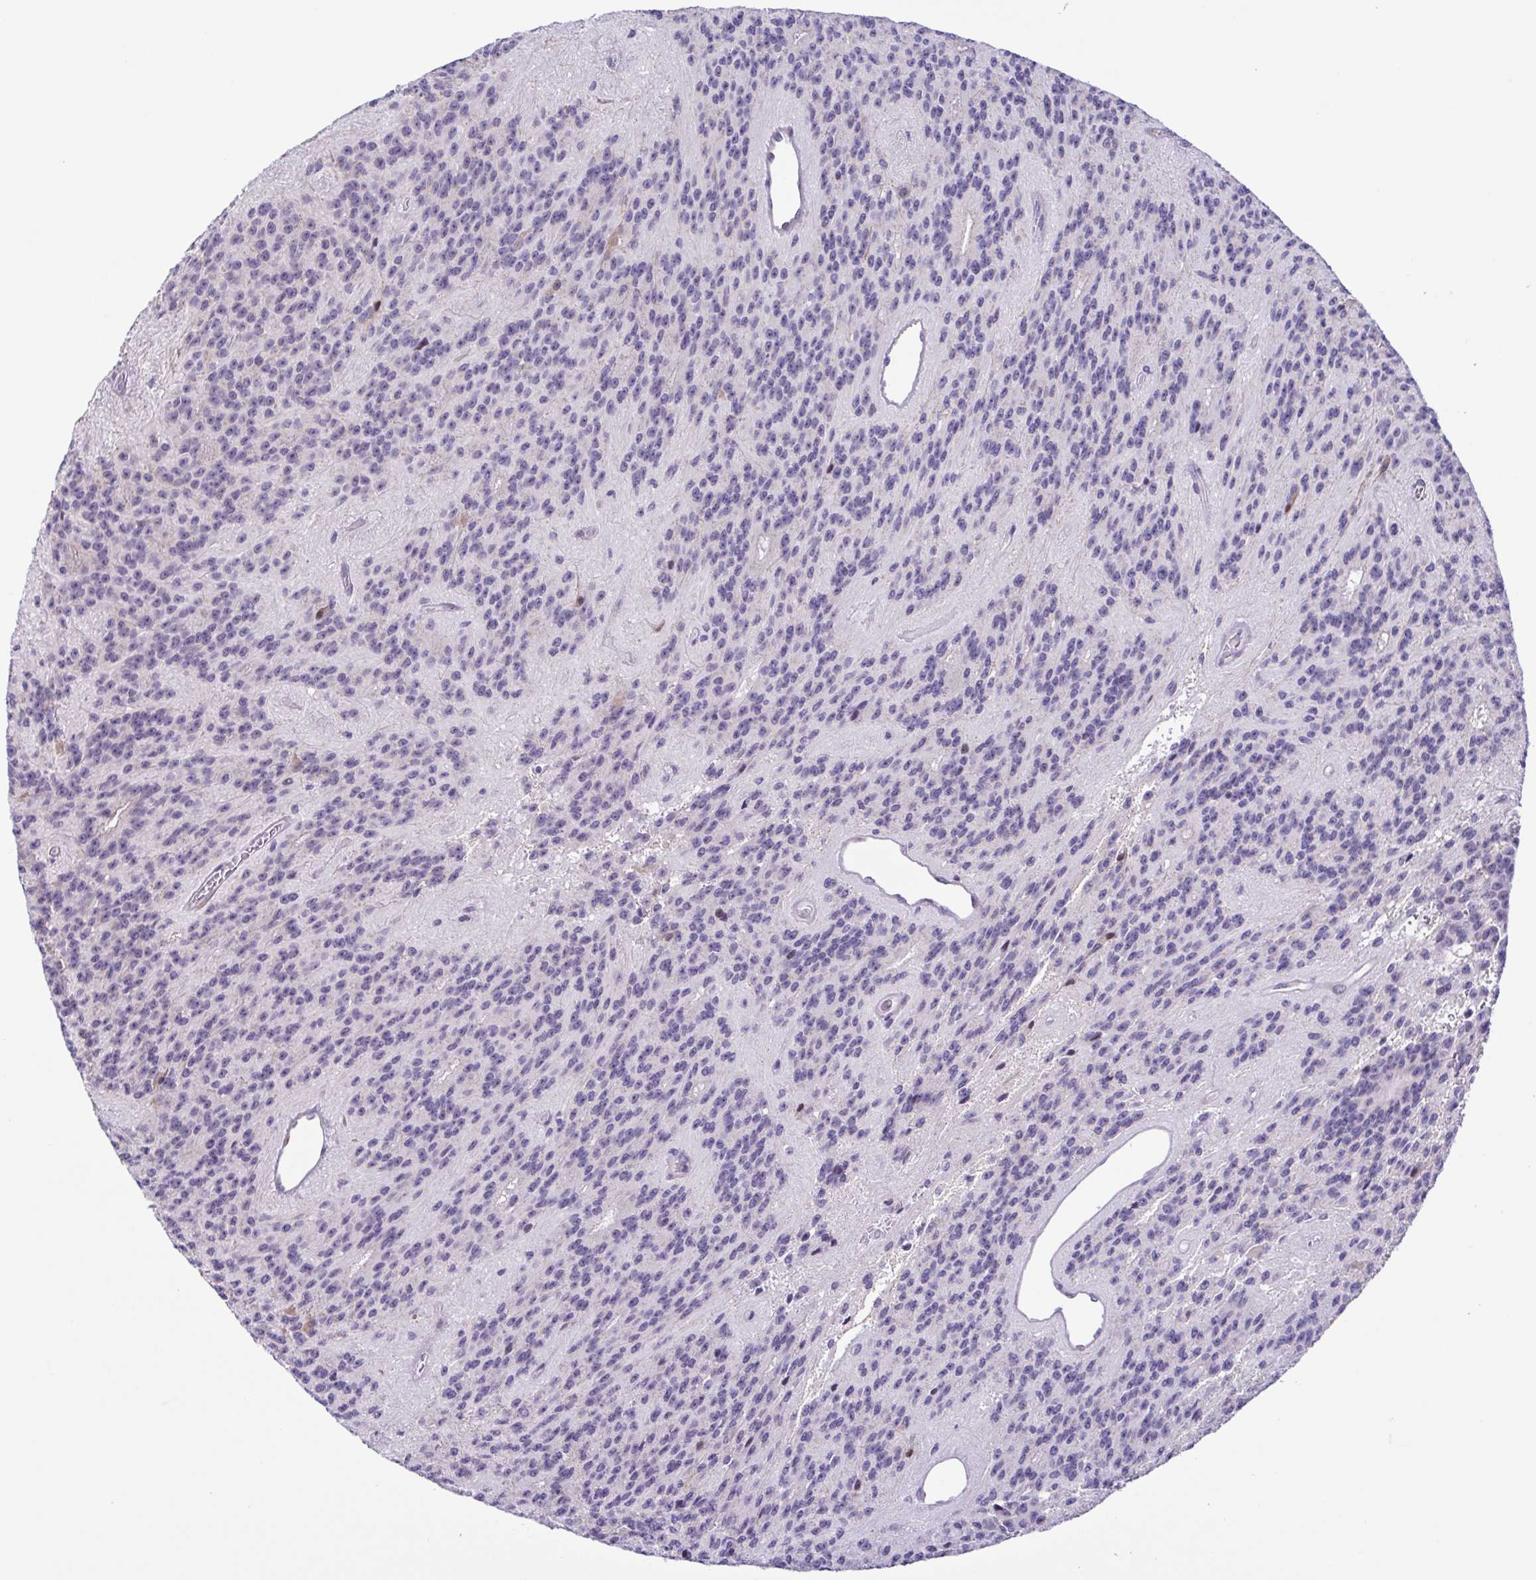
{"staining": {"intensity": "negative", "quantity": "none", "location": "none"}, "tissue": "glioma", "cell_type": "Tumor cells", "image_type": "cancer", "snomed": [{"axis": "morphology", "description": "Glioma, malignant, Low grade"}, {"axis": "topography", "description": "Brain"}], "caption": "High power microscopy image of an immunohistochemistry micrograph of glioma, revealing no significant staining in tumor cells.", "gene": "TGM3", "patient": {"sex": "male", "age": 31}}